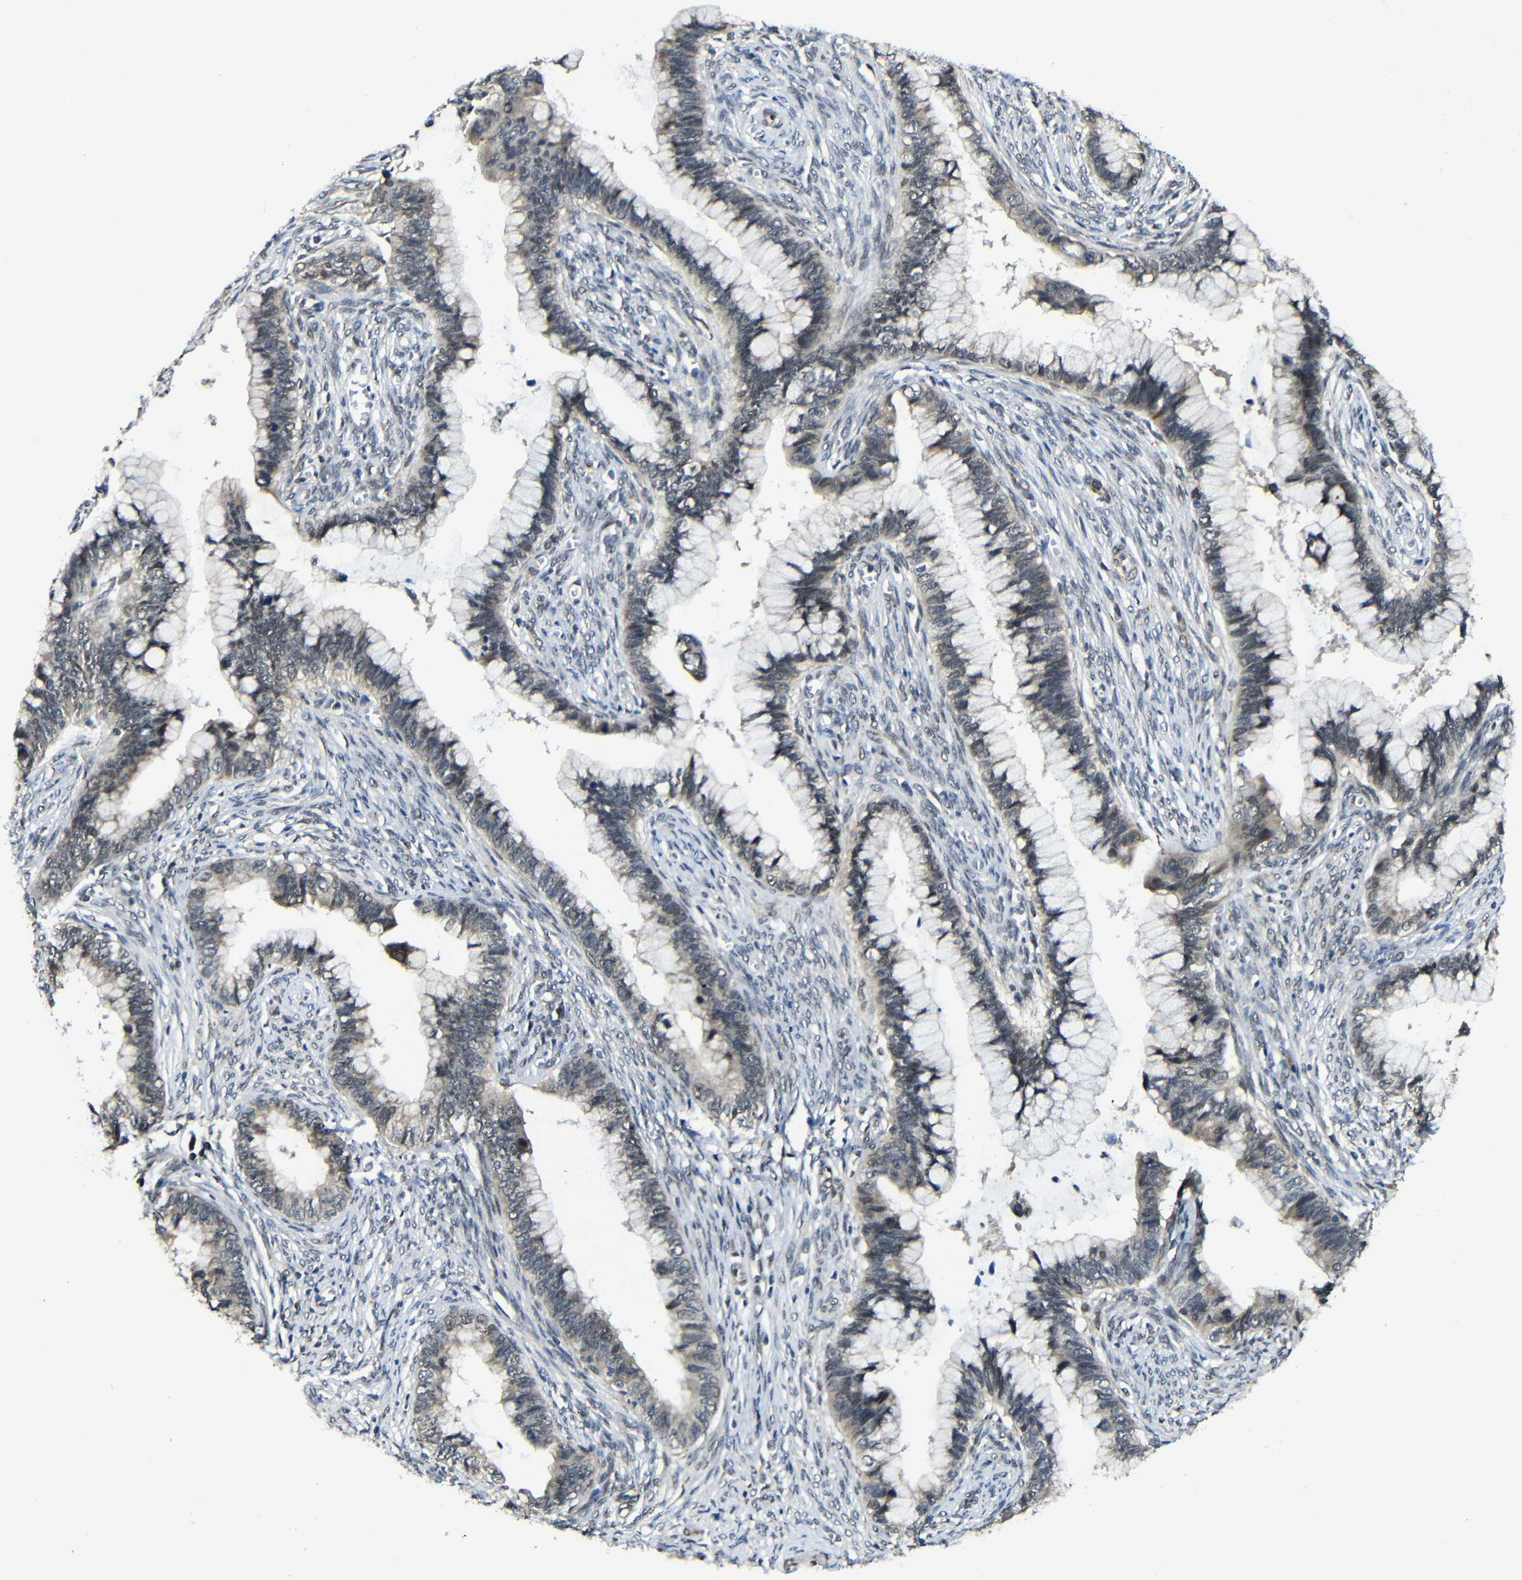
{"staining": {"intensity": "weak", "quantity": "25%-75%", "location": "cytoplasmic/membranous"}, "tissue": "cervical cancer", "cell_type": "Tumor cells", "image_type": "cancer", "snomed": [{"axis": "morphology", "description": "Adenocarcinoma, NOS"}, {"axis": "topography", "description": "Cervix"}], "caption": "Adenocarcinoma (cervical) tissue displays weak cytoplasmic/membranous positivity in about 25%-75% of tumor cells, visualized by immunohistochemistry. (DAB IHC, brown staining for protein, blue staining for nuclei).", "gene": "FAM172A", "patient": {"sex": "female", "age": 44}}